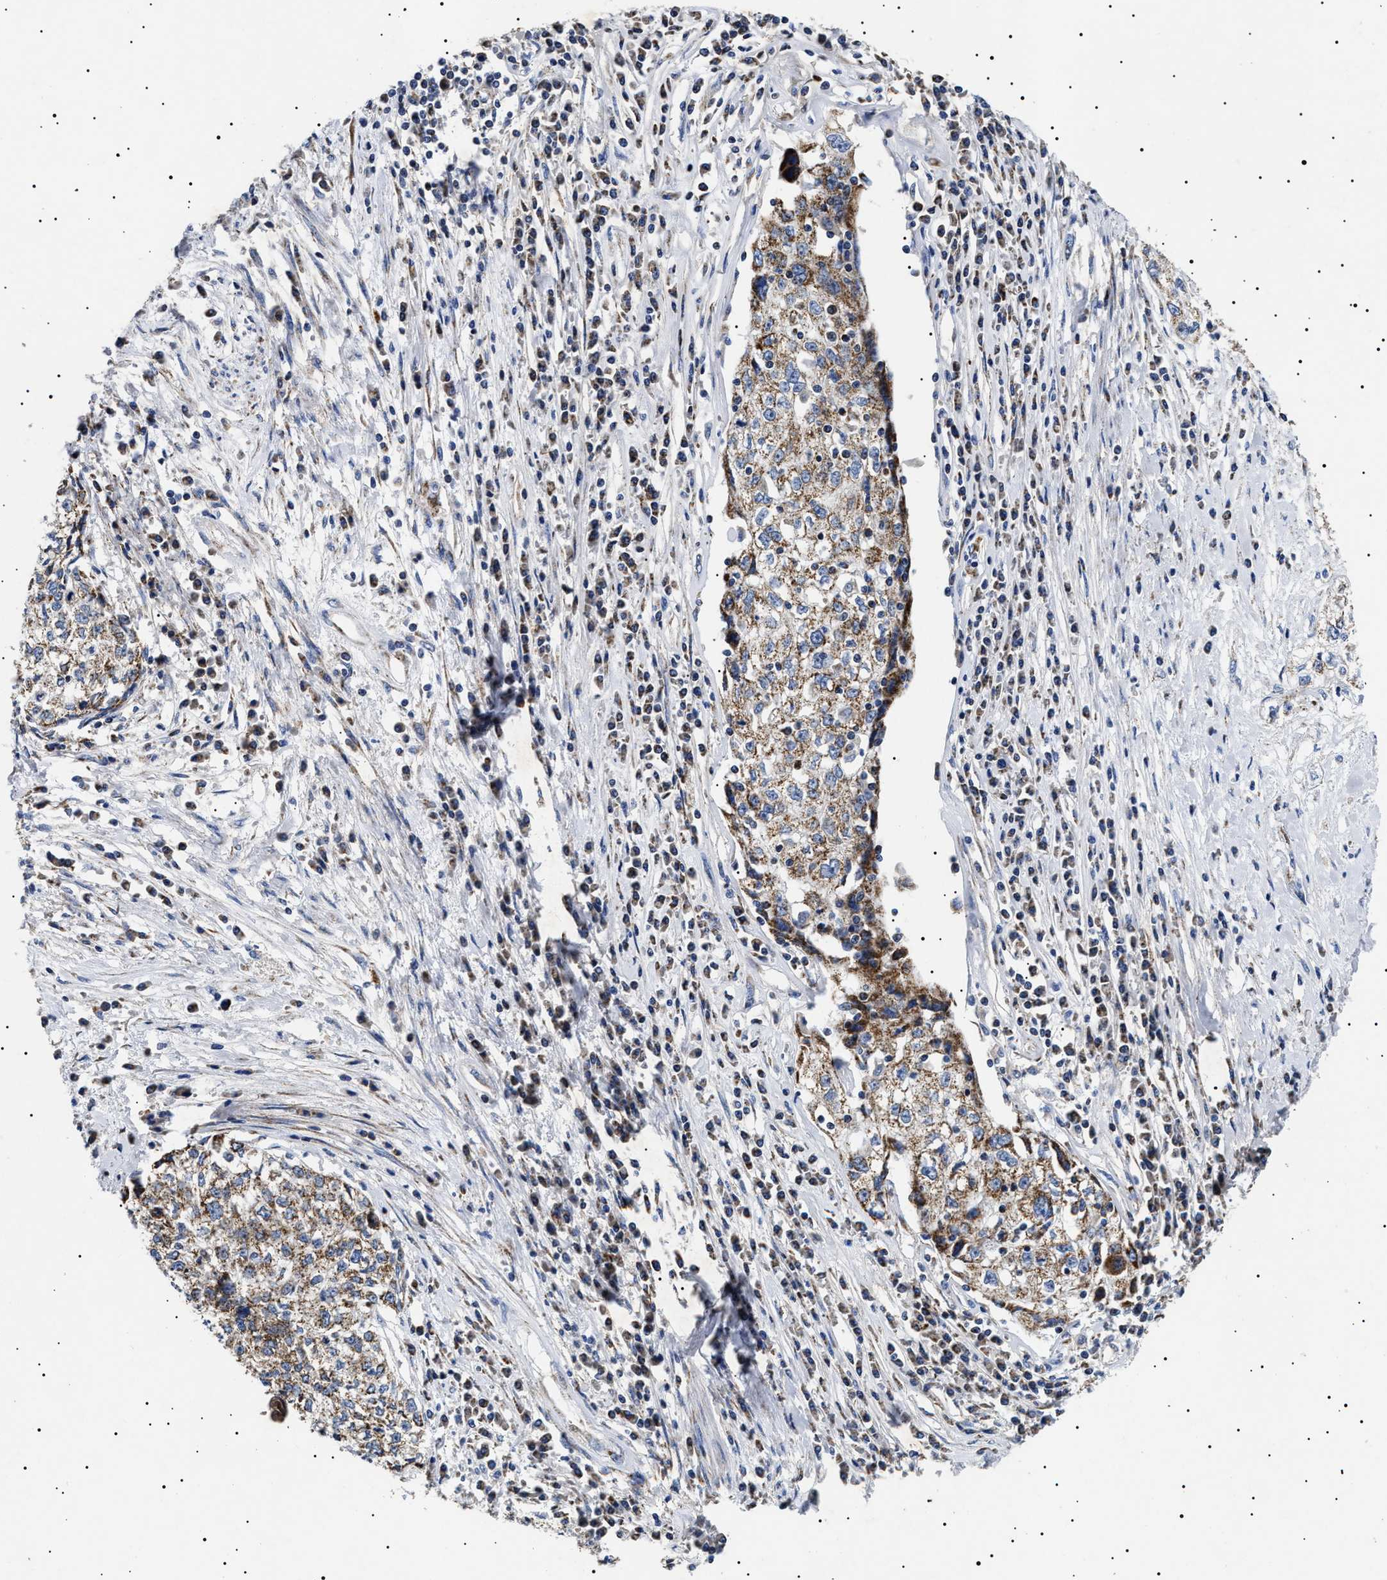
{"staining": {"intensity": "moderate", "quantity": ">75%", "location": "cytoplasmic/membranous"}, "tissue": "cervical cancer", "cell_type": "Tumor cells", "image_type": "cancer", "snomed": [{"axis": "morphology", "description": "Squamous cell carcinoma, NOS"}, {"axis": "topography", "description": "Cervix"}], "caption": "The micrograph demonstrates immunohistochemical staining of cervical cancer (squamous cell carcinoma). There is moderate cytoplasmic/membranous expression is appreciated in about >75% of tumor cells.", "gene": "CHRDL2", "patient": {"sex": "female", "age": 57}}